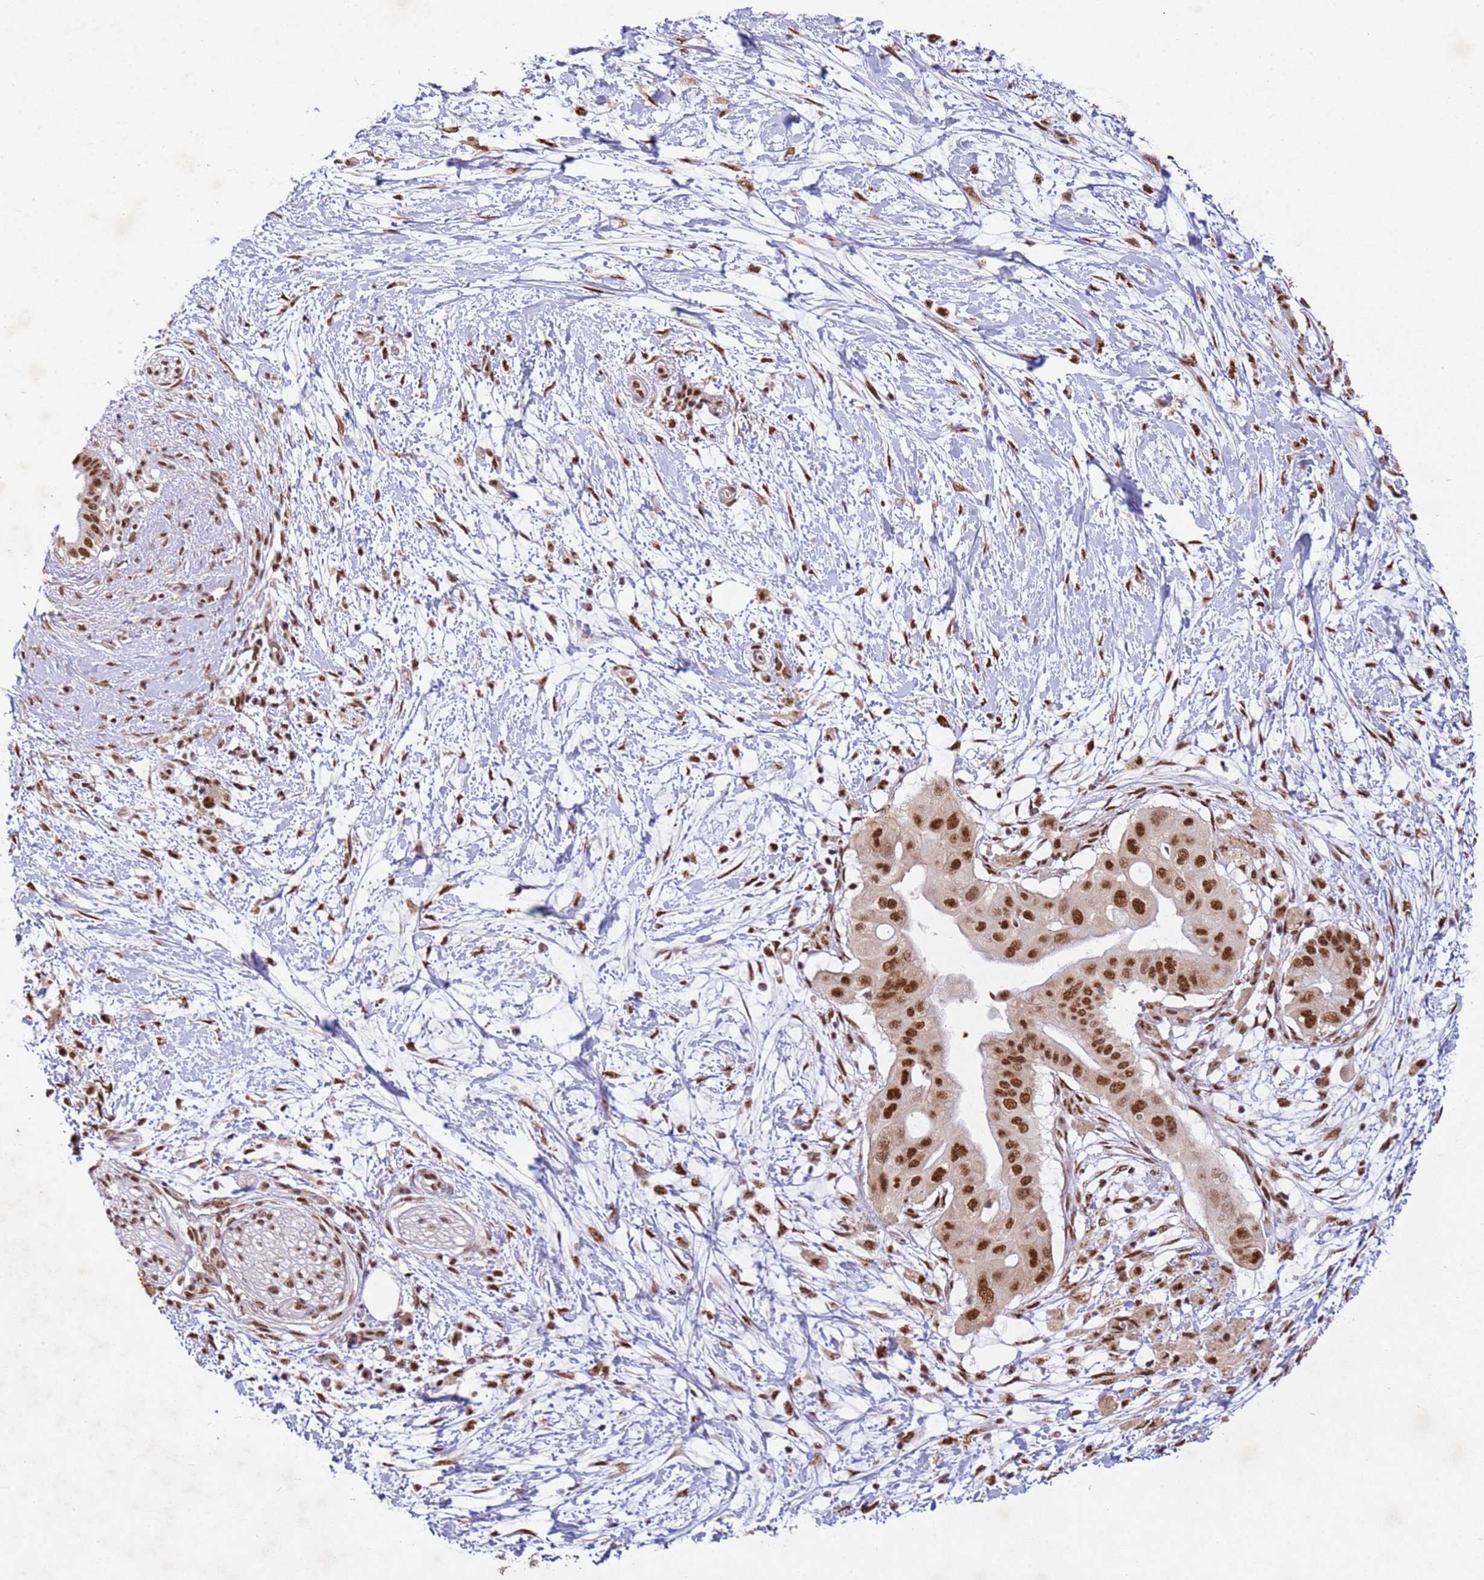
{"staining": {"intensity": "moderate", "quantity": ">75%", "location": "nuclear"}, "tissue": "pancreatic cancer", "cell_type": "Tumor cells", "image_type": "cancer", "snomed": [{"axis": "morphology", "description": "Adenocarcinoma, NOS"}, {"axis": "topography", "description": "Pancreas"}], "caption": "This micrograph reveals immunohistochemistry staining of pancreatic cancer, with medium moderate nuclear staining in about >75% of tumor cells.", "gene": "ESF1", "patient": {"sex": "male", "age": 68}}